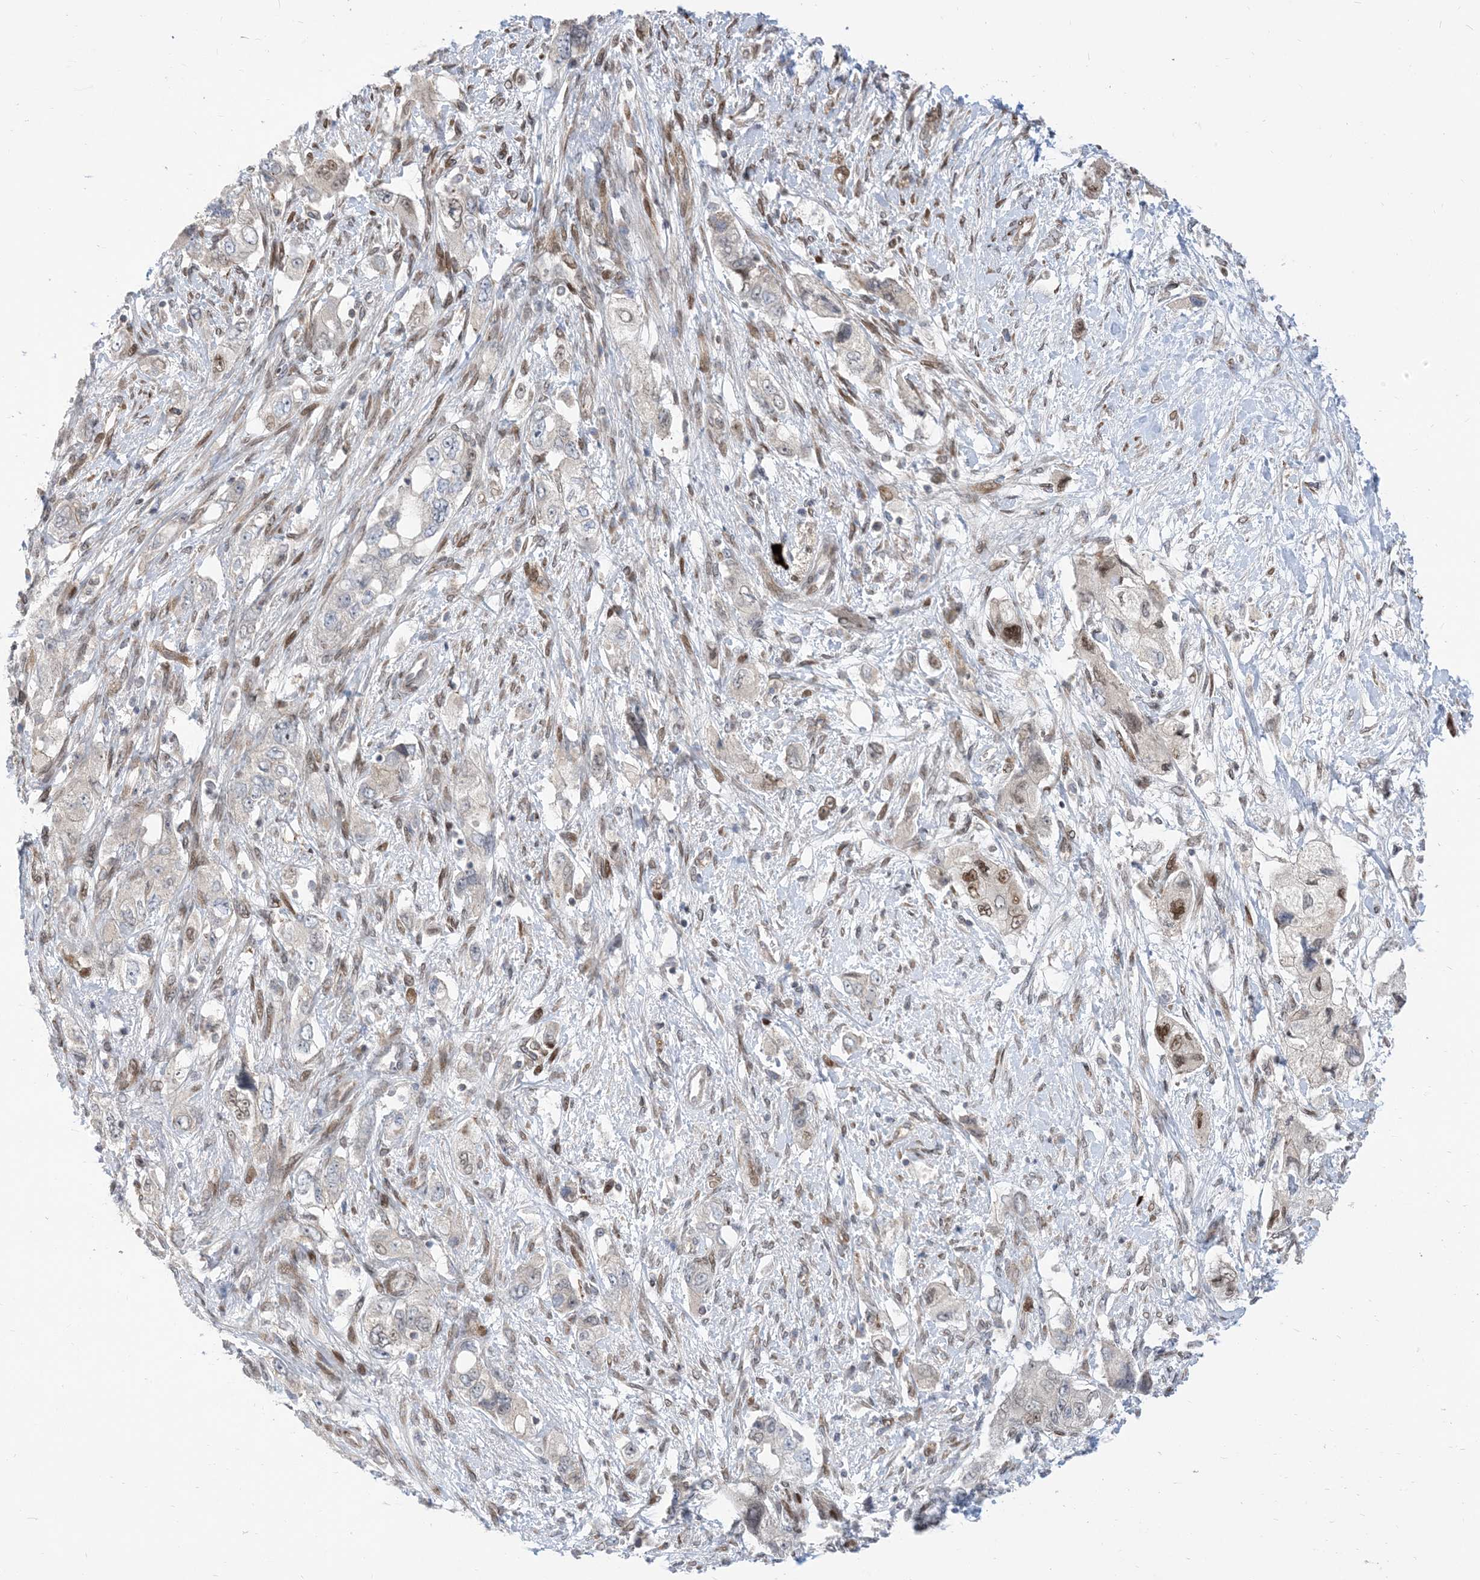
{"staining": {"intensity": "moderate", "quantity": "<25%", "location": "nuclear"}, "tissue": "pancreatic cancer", "cell_type": "Tumor cells", "image_type": "cancer", "snomed": [{"axis": "morphology", "description": "Adenocarcinoma, NOS"}, {"axis": "topography", "description": "Pancreas"}], "caption": "The histopathology image reveals immunohistochemical staining of pancreatic cancer (adenocarcinoma). There is moderate nuclear positivity is appreciated in about <25% of tumor cells.", "gene": "TYSND1", "patient": {"sex": "female", "age": 73}}